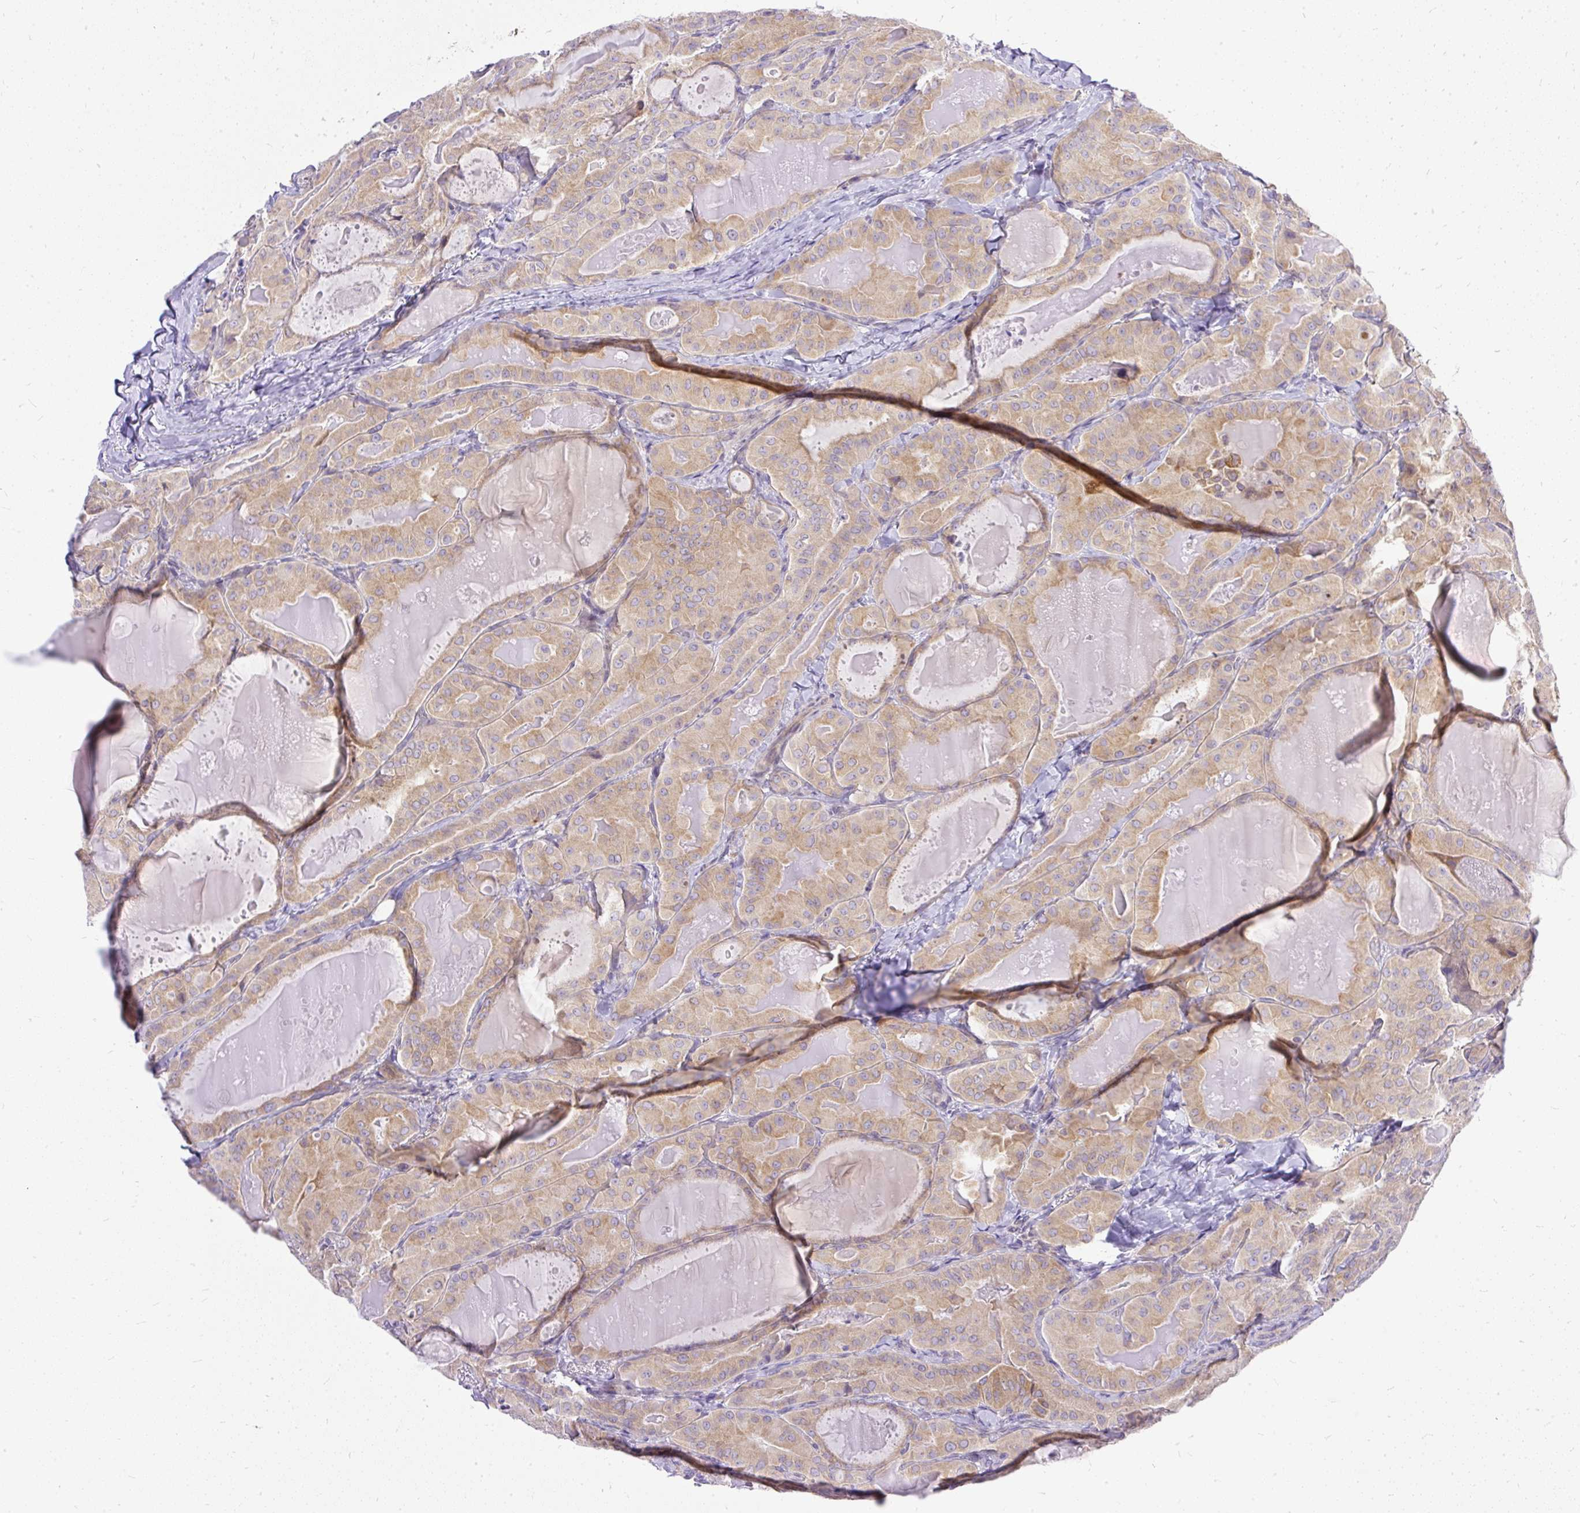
{"staining": {"intensity": "weak", "quantity": ">75%", "location": "cytoplasmic/membranous"}, "tissue": "thyroid cancer", "cell_type": "Tumor cells", "image_type": "cancer", "snomed": [{"axis": "morphology", "description": "Papillary adenocarcinoma, NOS"}, {"axis": "topography", "description": "Thyroid gland"}], "caption": "Tumor cells demonstrate low levels of weak cytoplasmic/membranous positivity in approximately >75% of cells in human thyroid cancer (papillary adenocarcinoma). (brown staining indicates protein expression, while blue staining denotes nuclei).", "gene": "AMFR", "patient": {"sex": "female", "age": 68}}